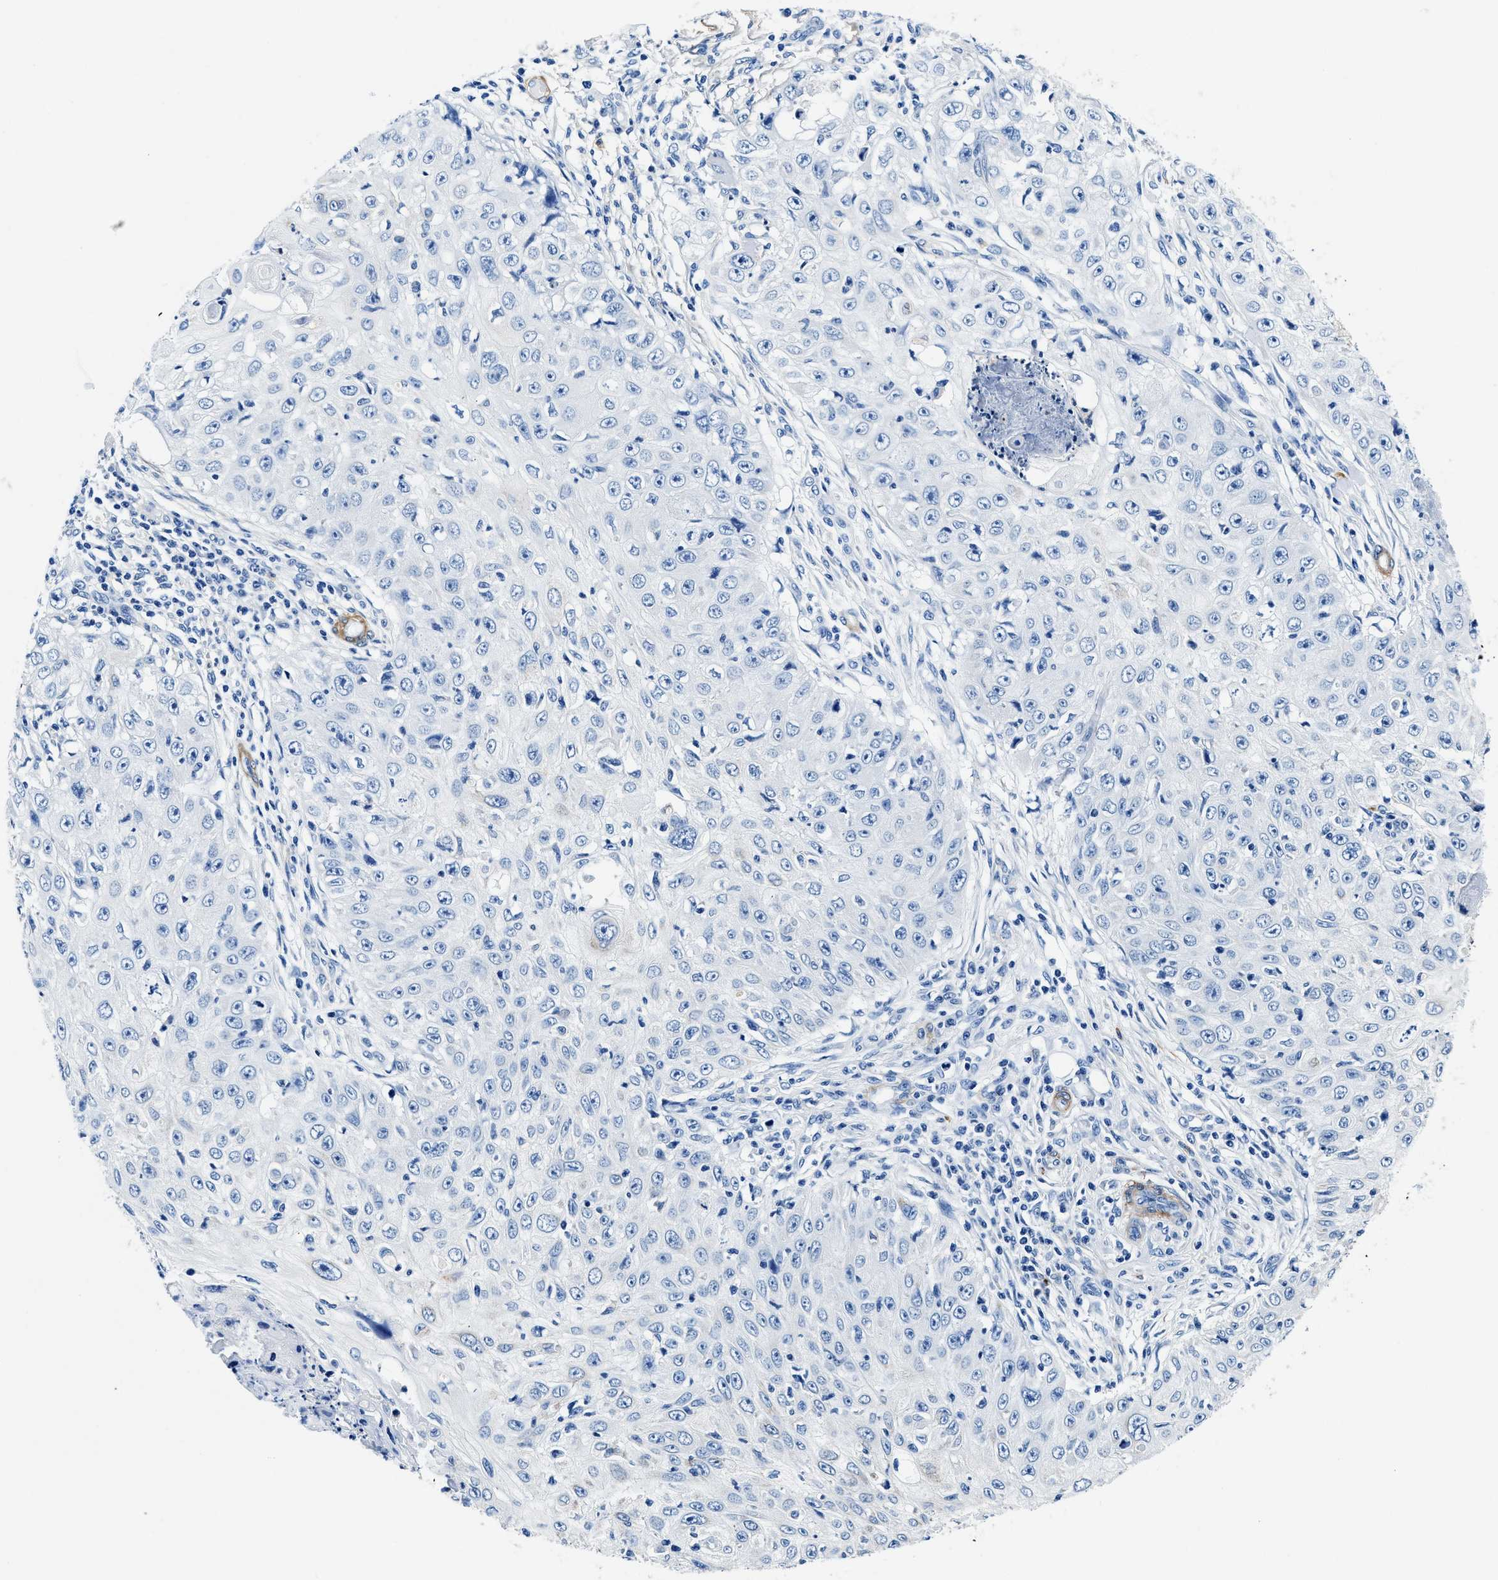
{"staining": {"intensity": "negative", "quantity": "none", "location": "none"}, "tissue": "skin cancer", "cell_type": "Tumor cells", "image_type": "cancer", "snomed": [{"axis": "morphology", "description": "Squamous cell carcinoma, NOS"}, {"axis": "topography", "description": "Skin"}], "caption": "Skin squamous cell carcinoma was stained to show a protein in brown. There is no significant positivity in tumor cells.", "gene": "TEX261", "patient": {"sex": "male", "age": 86}}